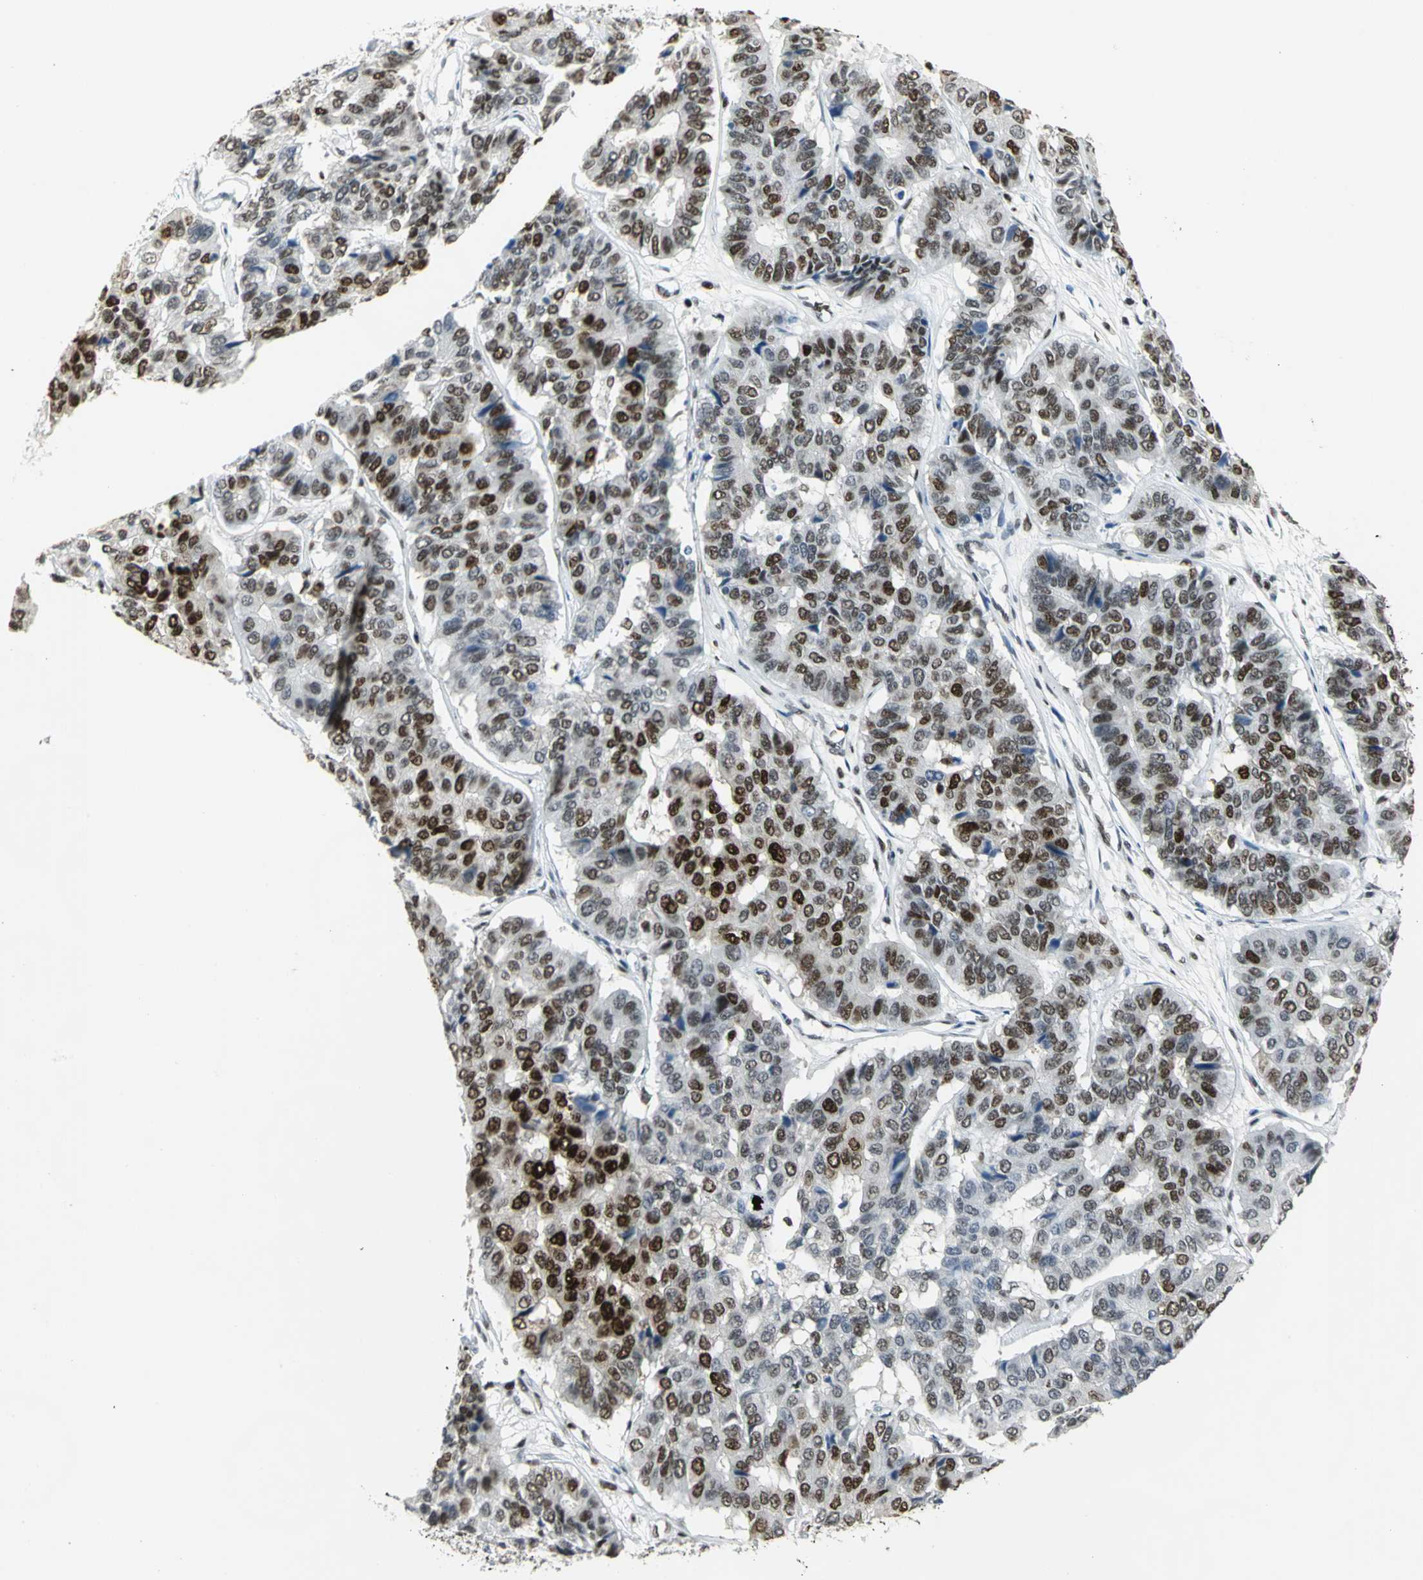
{"staining": {"intensity": "strong", "quantity": ">75%", "location": "nuclear"}, "tissue": "pancreatic cancer", "cell_type": "Tumor cells", "image_type": "cancer", "snomed": [{"axis": "morphology", "description": "Adenocarcinoma, NOS"}, {"axis": "topography", "description": "Pancreas"}], "caption": "High-power microscopy captured an immunohistochemistry histopathology image of pancreatic cancer, revealing strong nuclear expression in approximately >75% of tumor cells.", "gene": "HNRNPD", "patient": {"sex": "male", "age": 50}}